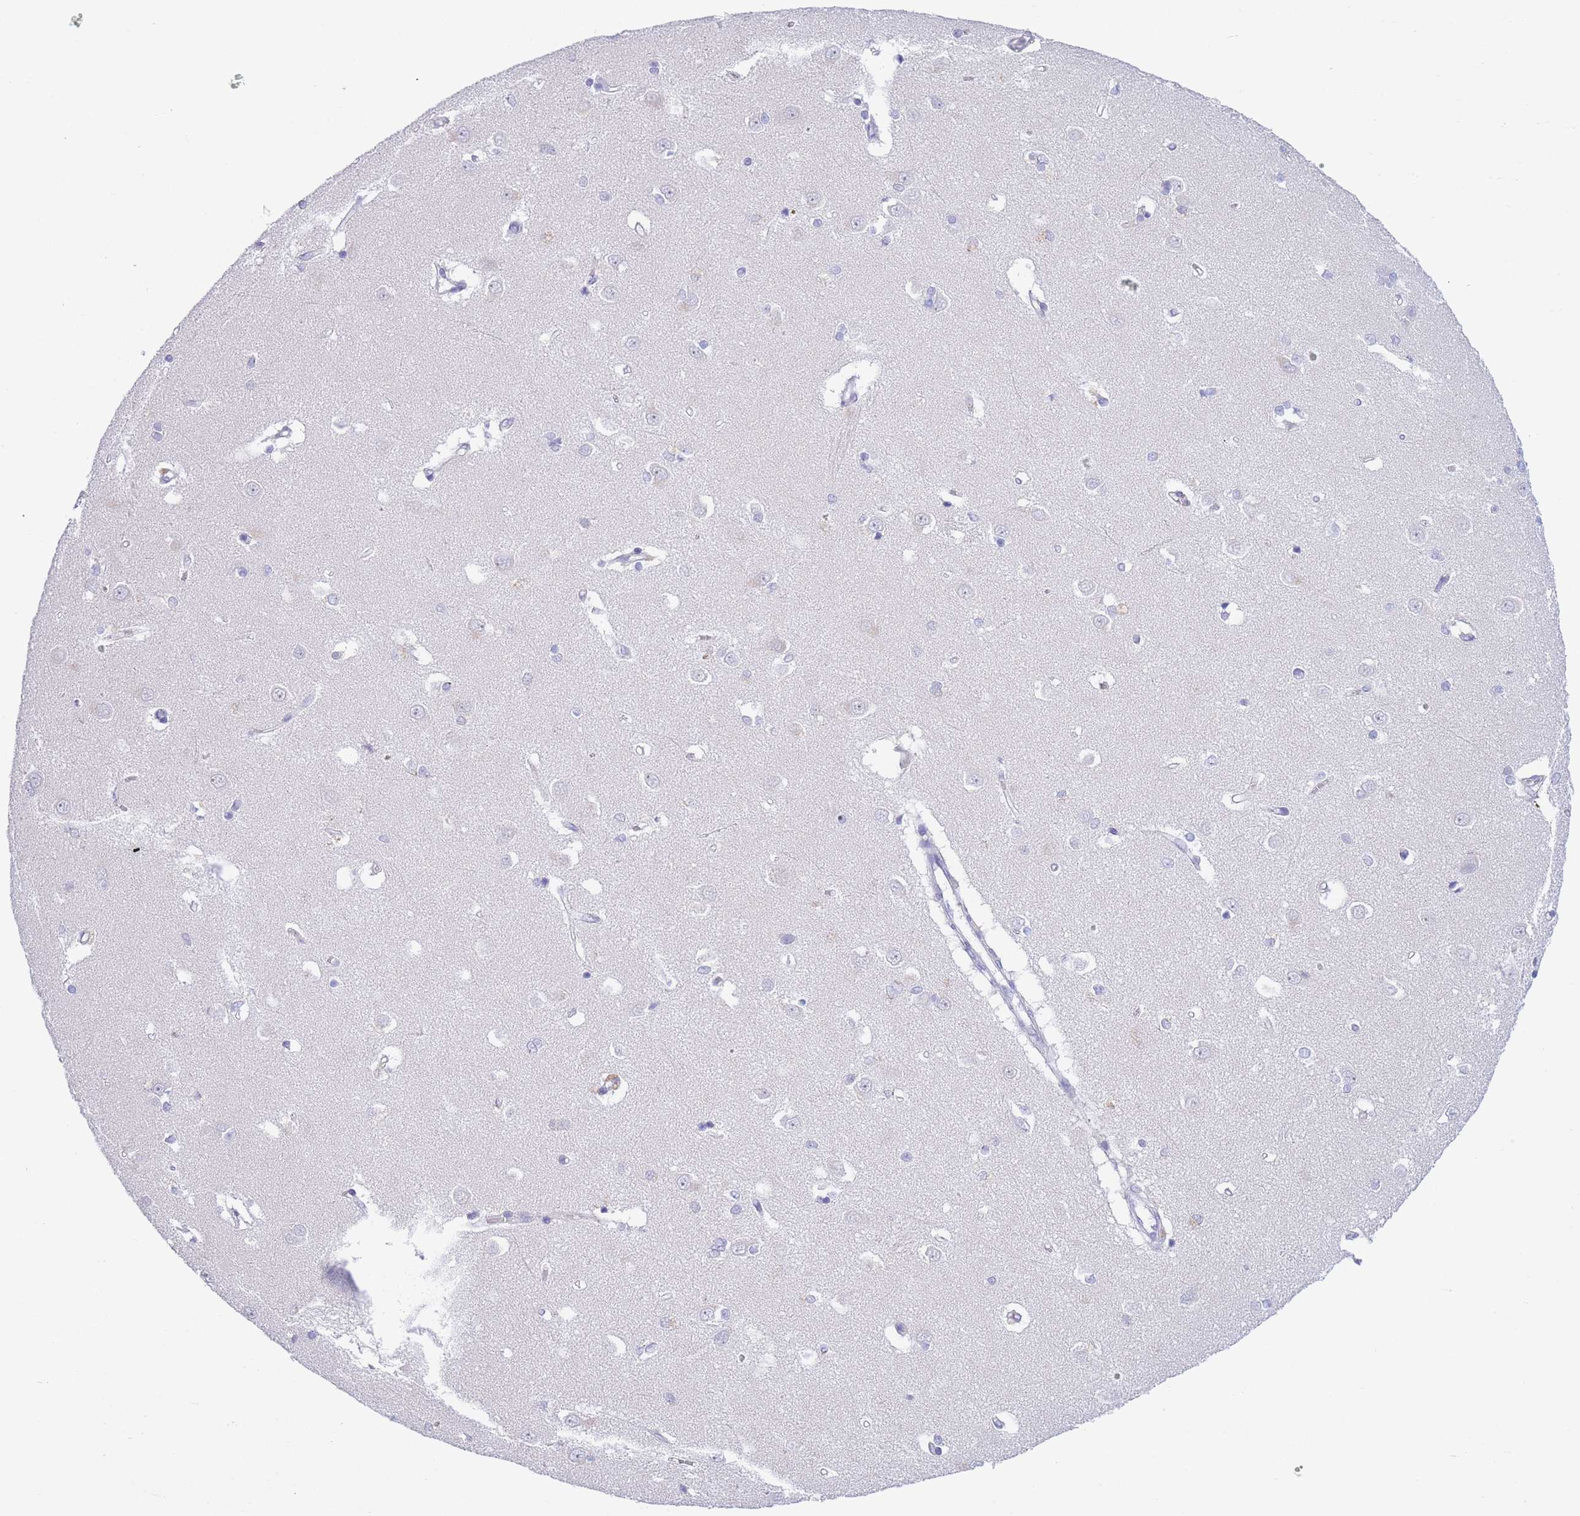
{"staining": {"intensity": "negative", "quantity": "none", "location": "none"}, "tissue": "caudate", "cell_type": "Glial cells", "image_type": "normal", "snomed": [{"axis": "morphology", "description": "Normal tissue, NOS"}, {"axis": "topography", "description": "Lateral ventricle wall"}], "caption": "High power microscopy image of an immunohistochemistry (IHC) image of benign caudate, revealing no significant positivity in glial cells. (Immunohistochemistry (ihc), brightfield microscopy, high magnification).", "gene": "PCDHB3", "patient": {"sex": "male", "age": 37}}